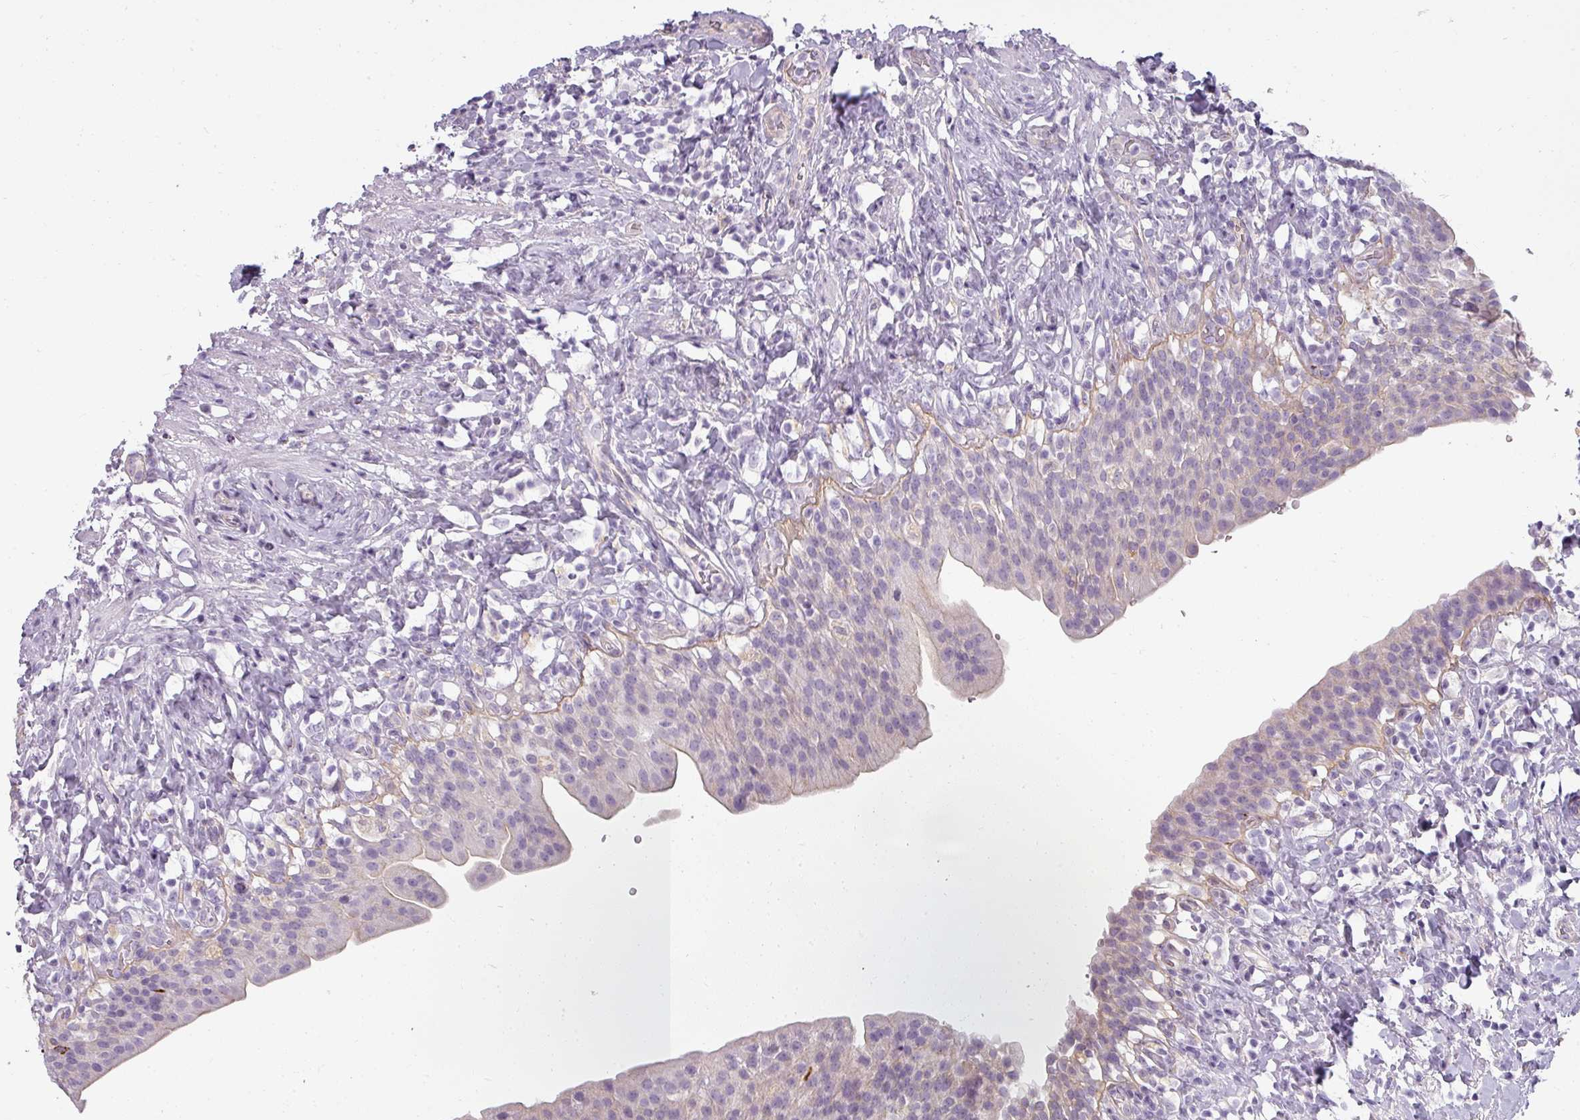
{"staining": {"intensity": "negative", "quantity": "none", "location": "none"}, "tissue": "urinary bladder", "cell_type": "Urothelial cells", "image_type": "normal", "snomed": [{"axis": "morphology", "description": "Normal tissue, NOS"}, {"axis": "morphology", "description": "Inflammation, NOS"}, {"axis": "topography", "description": "Urinary bladder"}], "caption": "Protein analysis of benign urinary bladder demonstrates no significant positivity in urothelial cells. Brightfield microscopy of immunohistochemistry (IHC) stained with DAB (brown) and hematoxylin (blue), captured at high magnification.", "gene": "ASB1", "patient": {"sex": "male", "age": 64}}